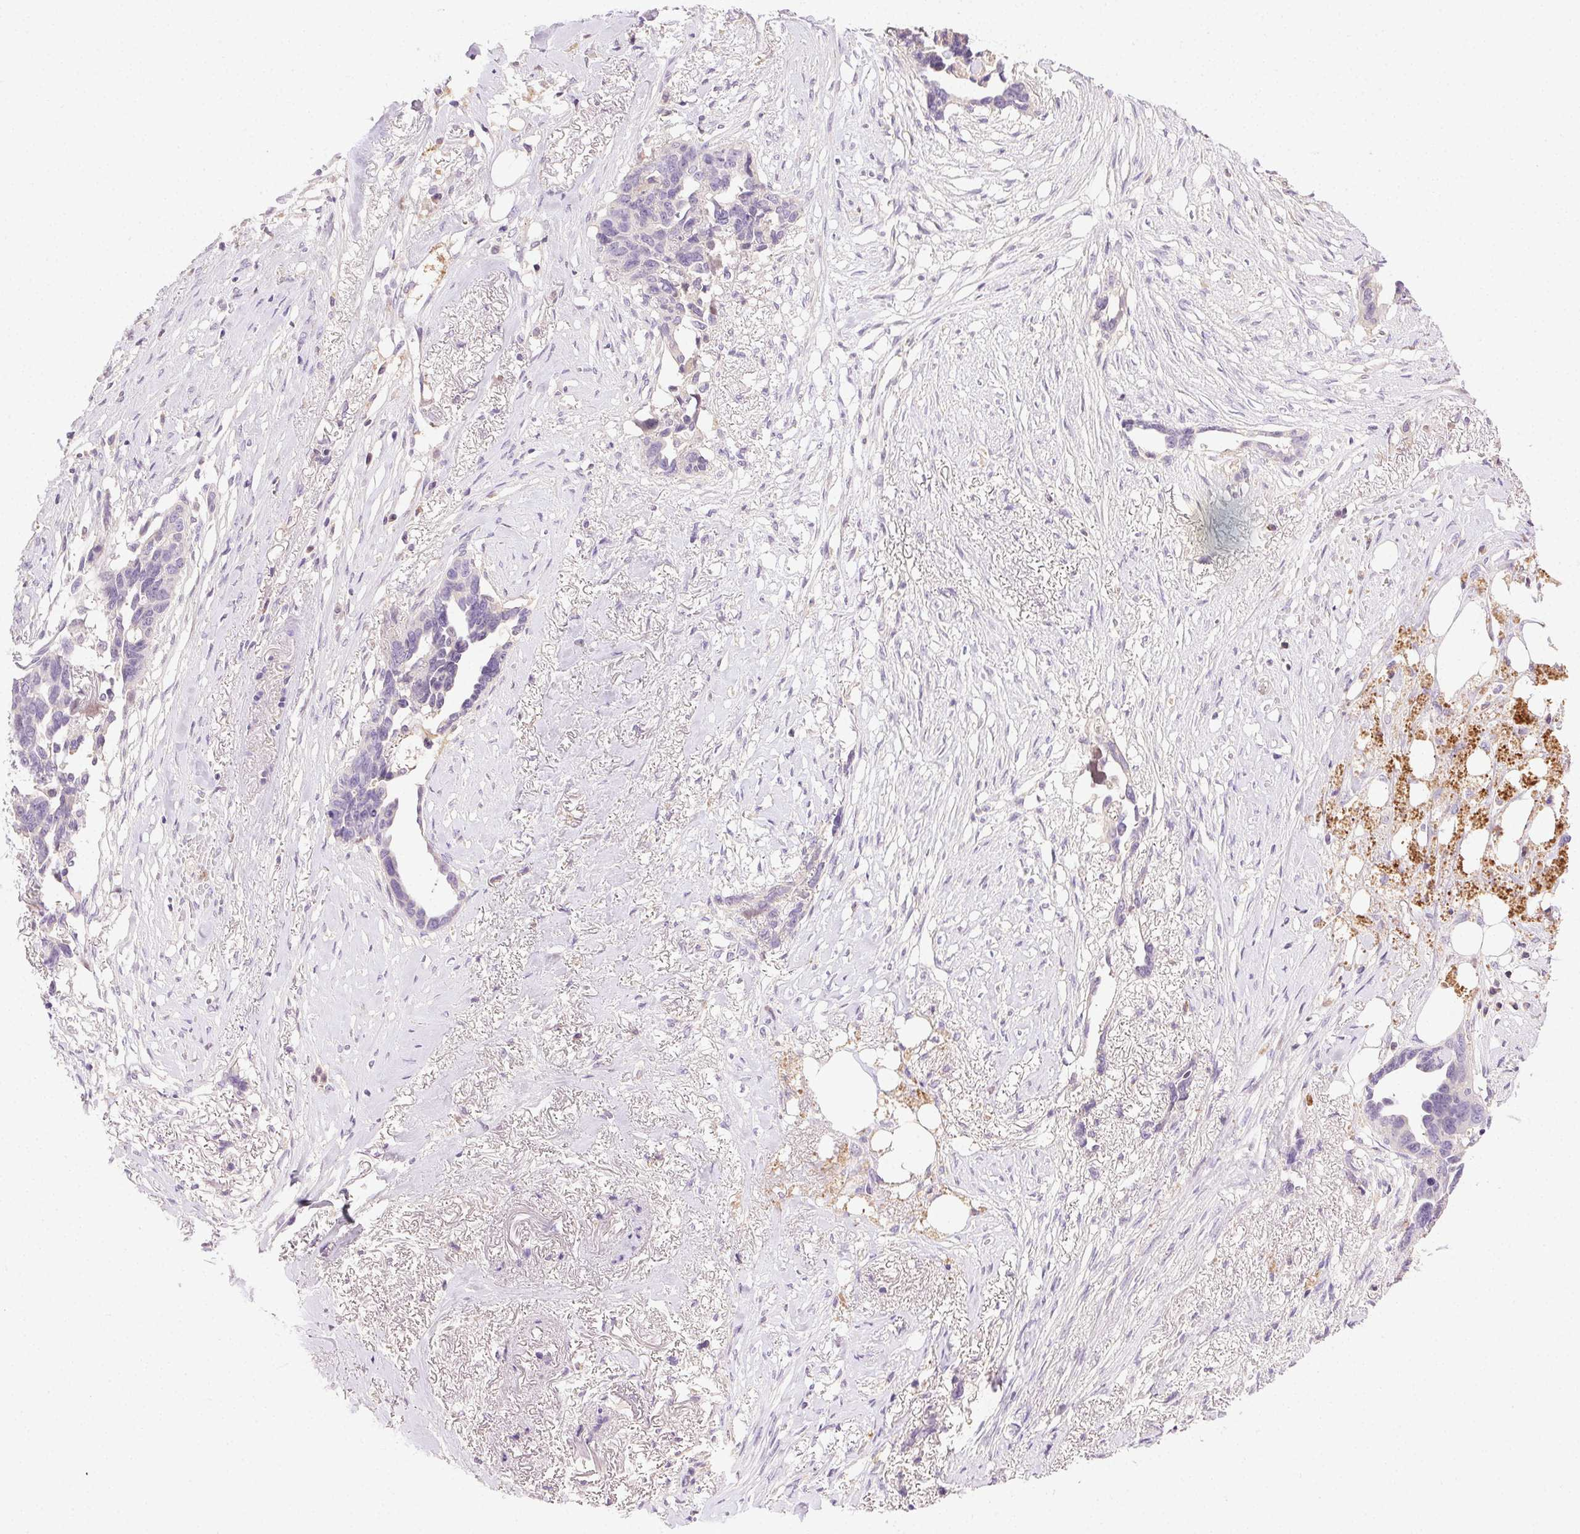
{"staining": {"intensity": "negative", "quantity": "none", "location": "none"}, "tissue": "ovarian cancer", "cell_type": "Tumor cells", "image_type": "cancer", "snomed": [{"axis": "morphology", "description": "Cystadenocarcinoma, serous, NOS"}, {"axis": "topography", "description": "Ovary"}], "caption": "Immunohistochemical staining of ovarian cancer shows no significant expression in tumor cells.", "gene": "BPIFB2", "patient": {"sex": "female", "age": 69}}